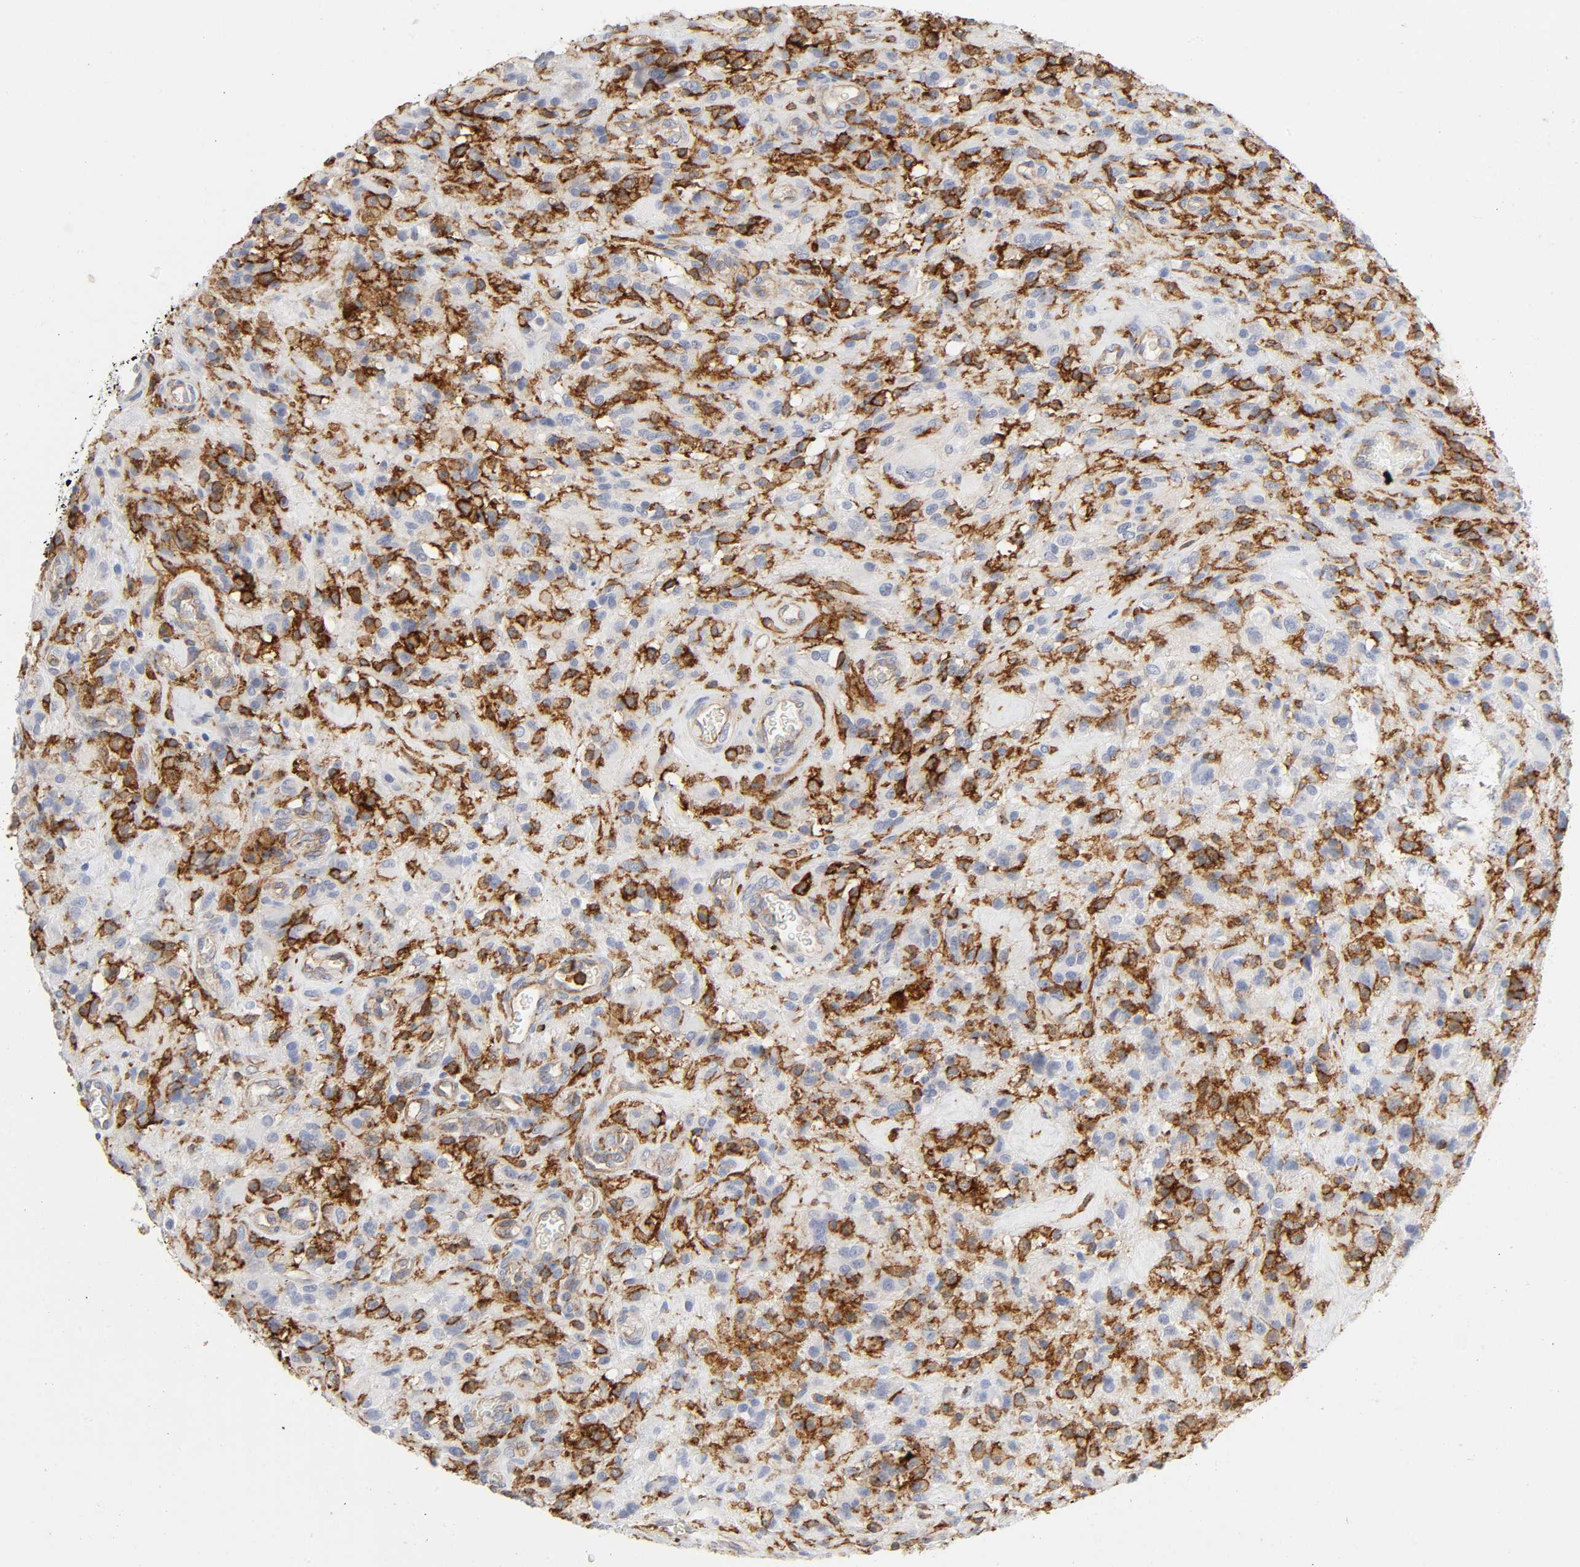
{"staining": {"intensity": "moderate", "quantity": "25%-75%", "location": "cytoplasmic/membranous"}, "tissue": "glioma", "cell_type": "Tumor cells", "image_type": "cancer", "snomed": [{"axis": "morphology", "description": "Normal tissue, NOS"}, {"axis": "morphology", "description": "Glioma, malignant, High grade"}, {"axis": "topography", "description": "Cerebral cortex"}], "caption": "This is an image of IHC staining of glioma, which shows moderate staining in the cytoplasmic/membranous of tumor cells.", "gene": "LYN", "patient": {"sex": "male", "age": 56}}